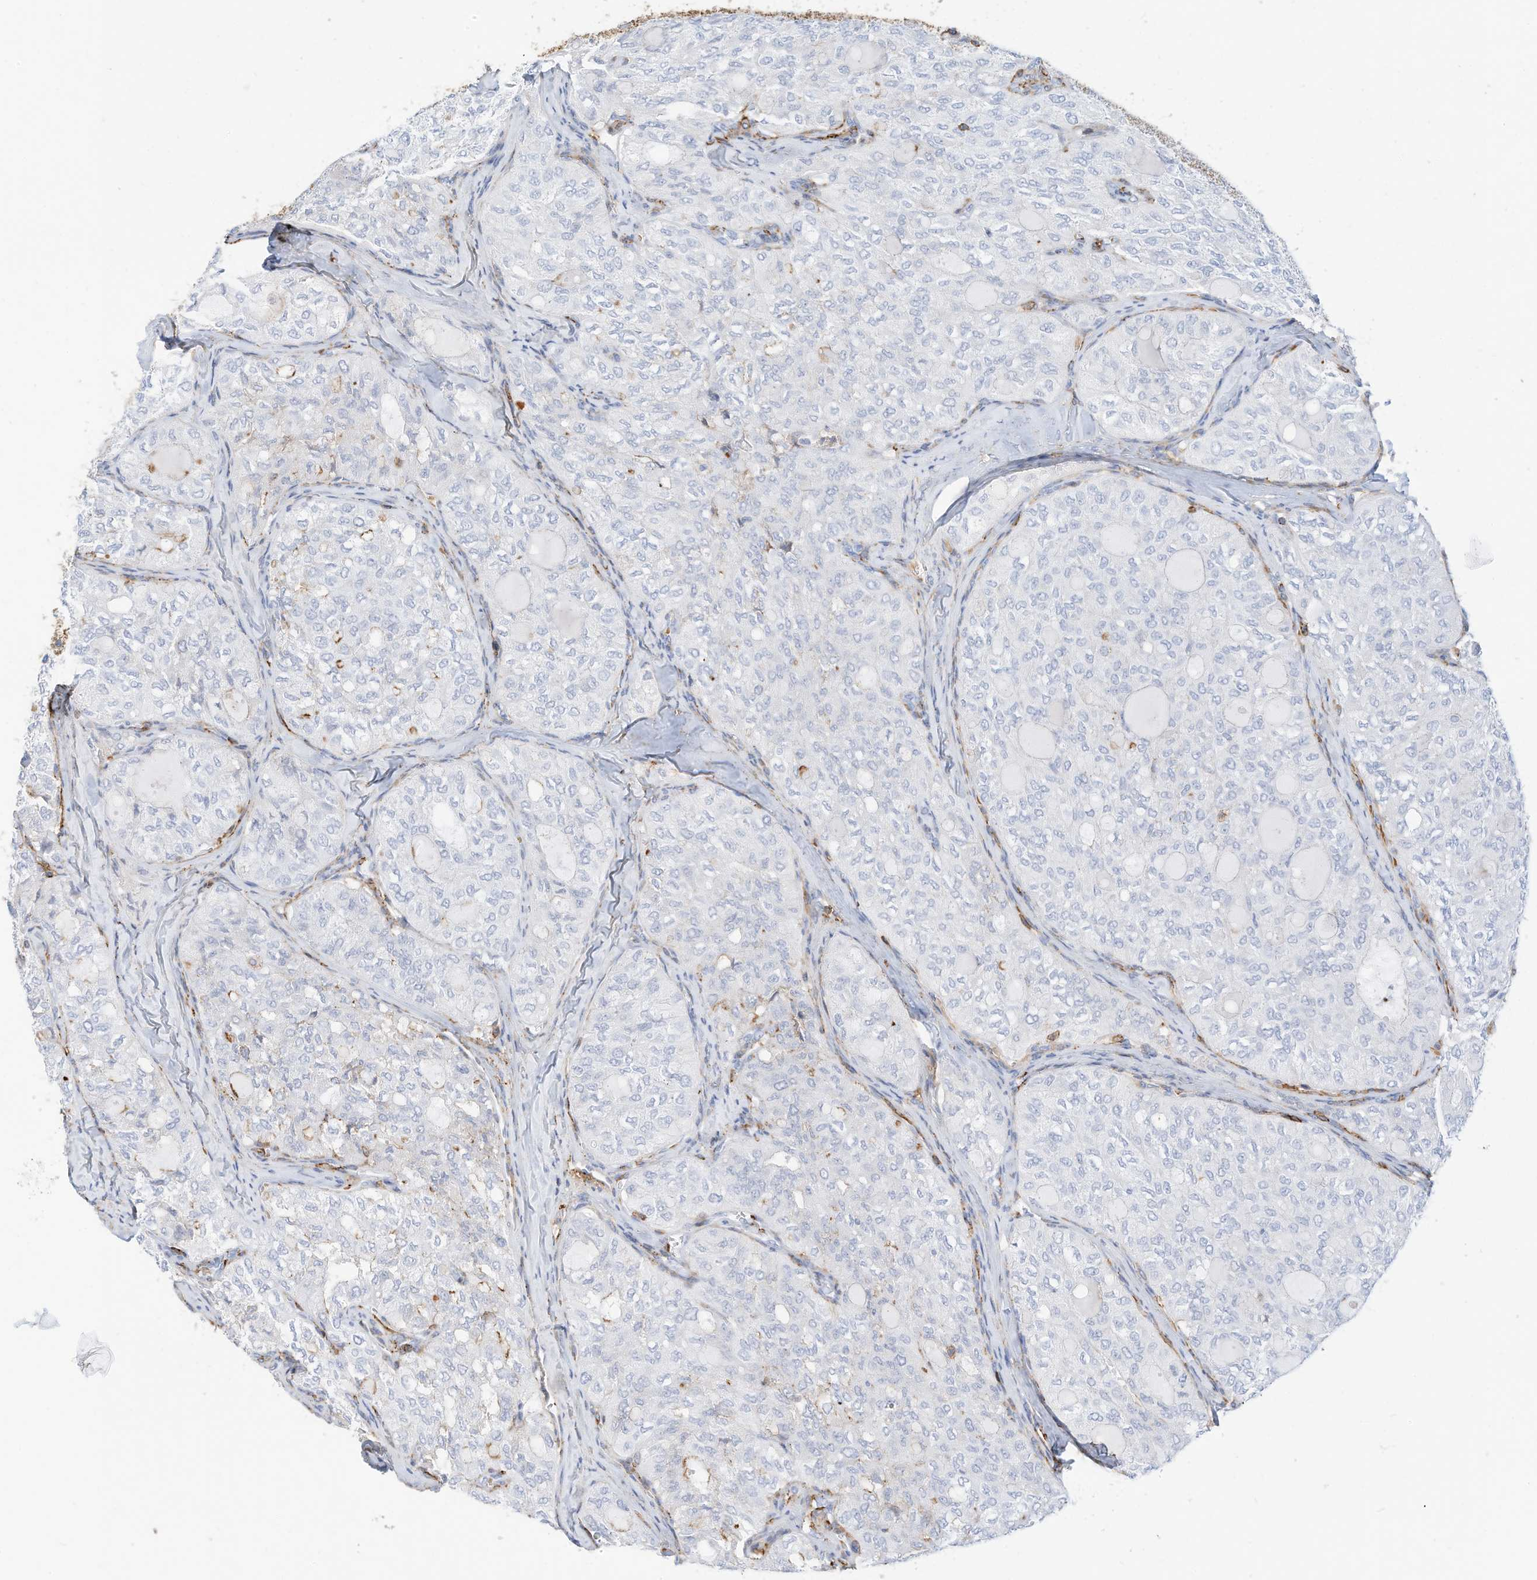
{"staining": {"intensity": "negative", "quantity": "none", "location": "none"}, "tissue": "thyroid cancer", "cell_type": "Tumor cells", "image_type": "cancer", "snomed": [{"axis": "morphology", "description": "Follicular adenoma carcinoma, NOS"}, {"axis": "topography", "description": "Thyroid gland"}], "caption": "DAB immunohistochemical staining of human follicular adenoma carcinoma (thyroid) displays no significant positivity in tumor cells.", "gene": "TXNDC9", "patient": {"sex": "male", "age": 75}}